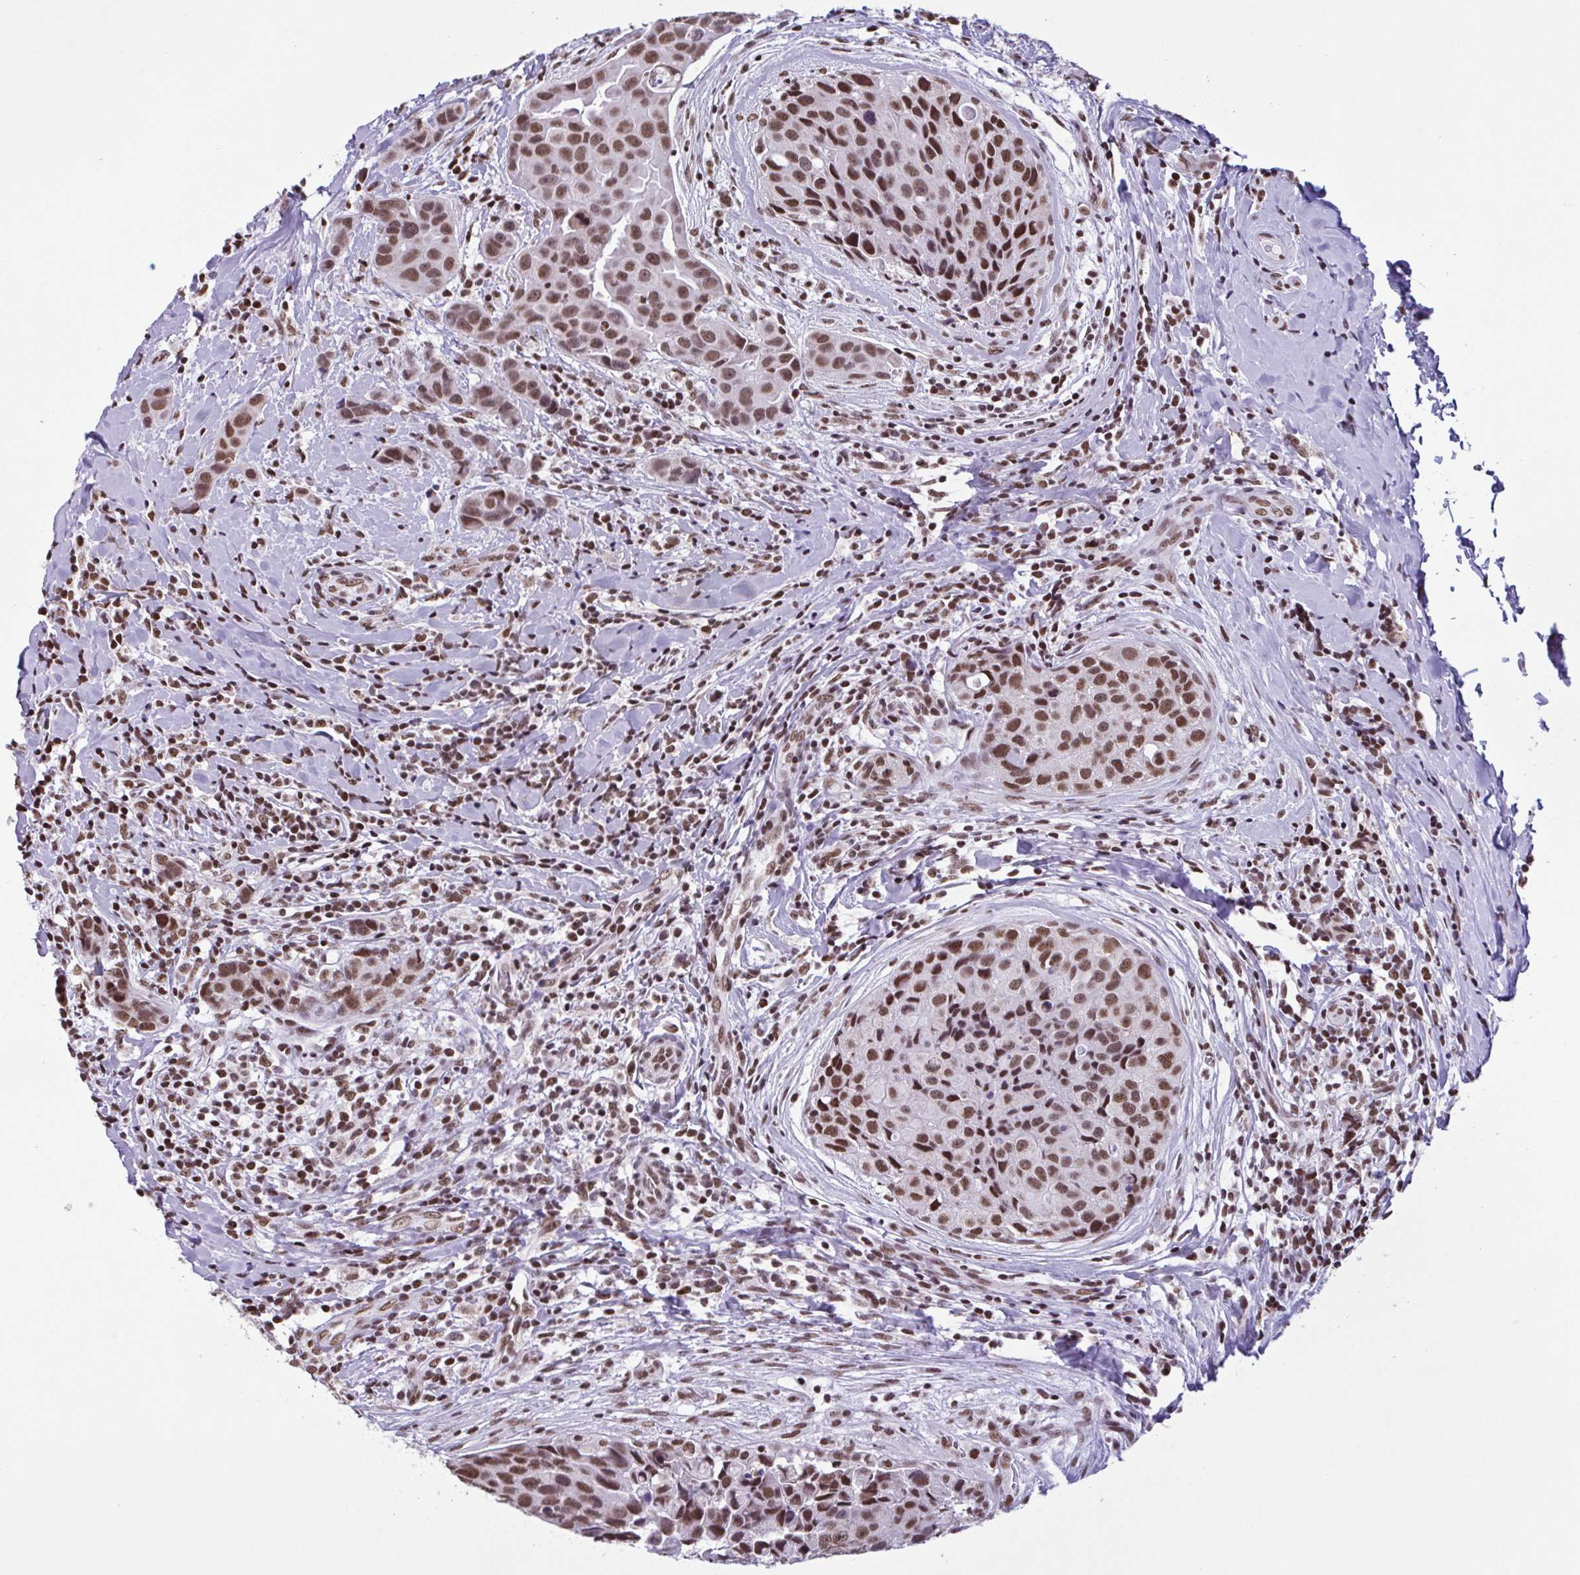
{"staining": {"intensity": "strong", "quantity": ">75%", "location": "nuclear"}, "tissue": "breast cancer", "cell_type": "Tumor cells", "image_type": "cancer", "snomed": [{"axis": "morphology", "description": "Duct carcinoma"}, {"axis": "topography", "description": "Breast"}], "caption": "Immunohistochemical staining of human breast cancer demonstrates high levels of strong nuclear protein expression in approximately >75% of tumor cells.", "gene": "TIMM21", "patient": {"sex": "female", "age": 24}}